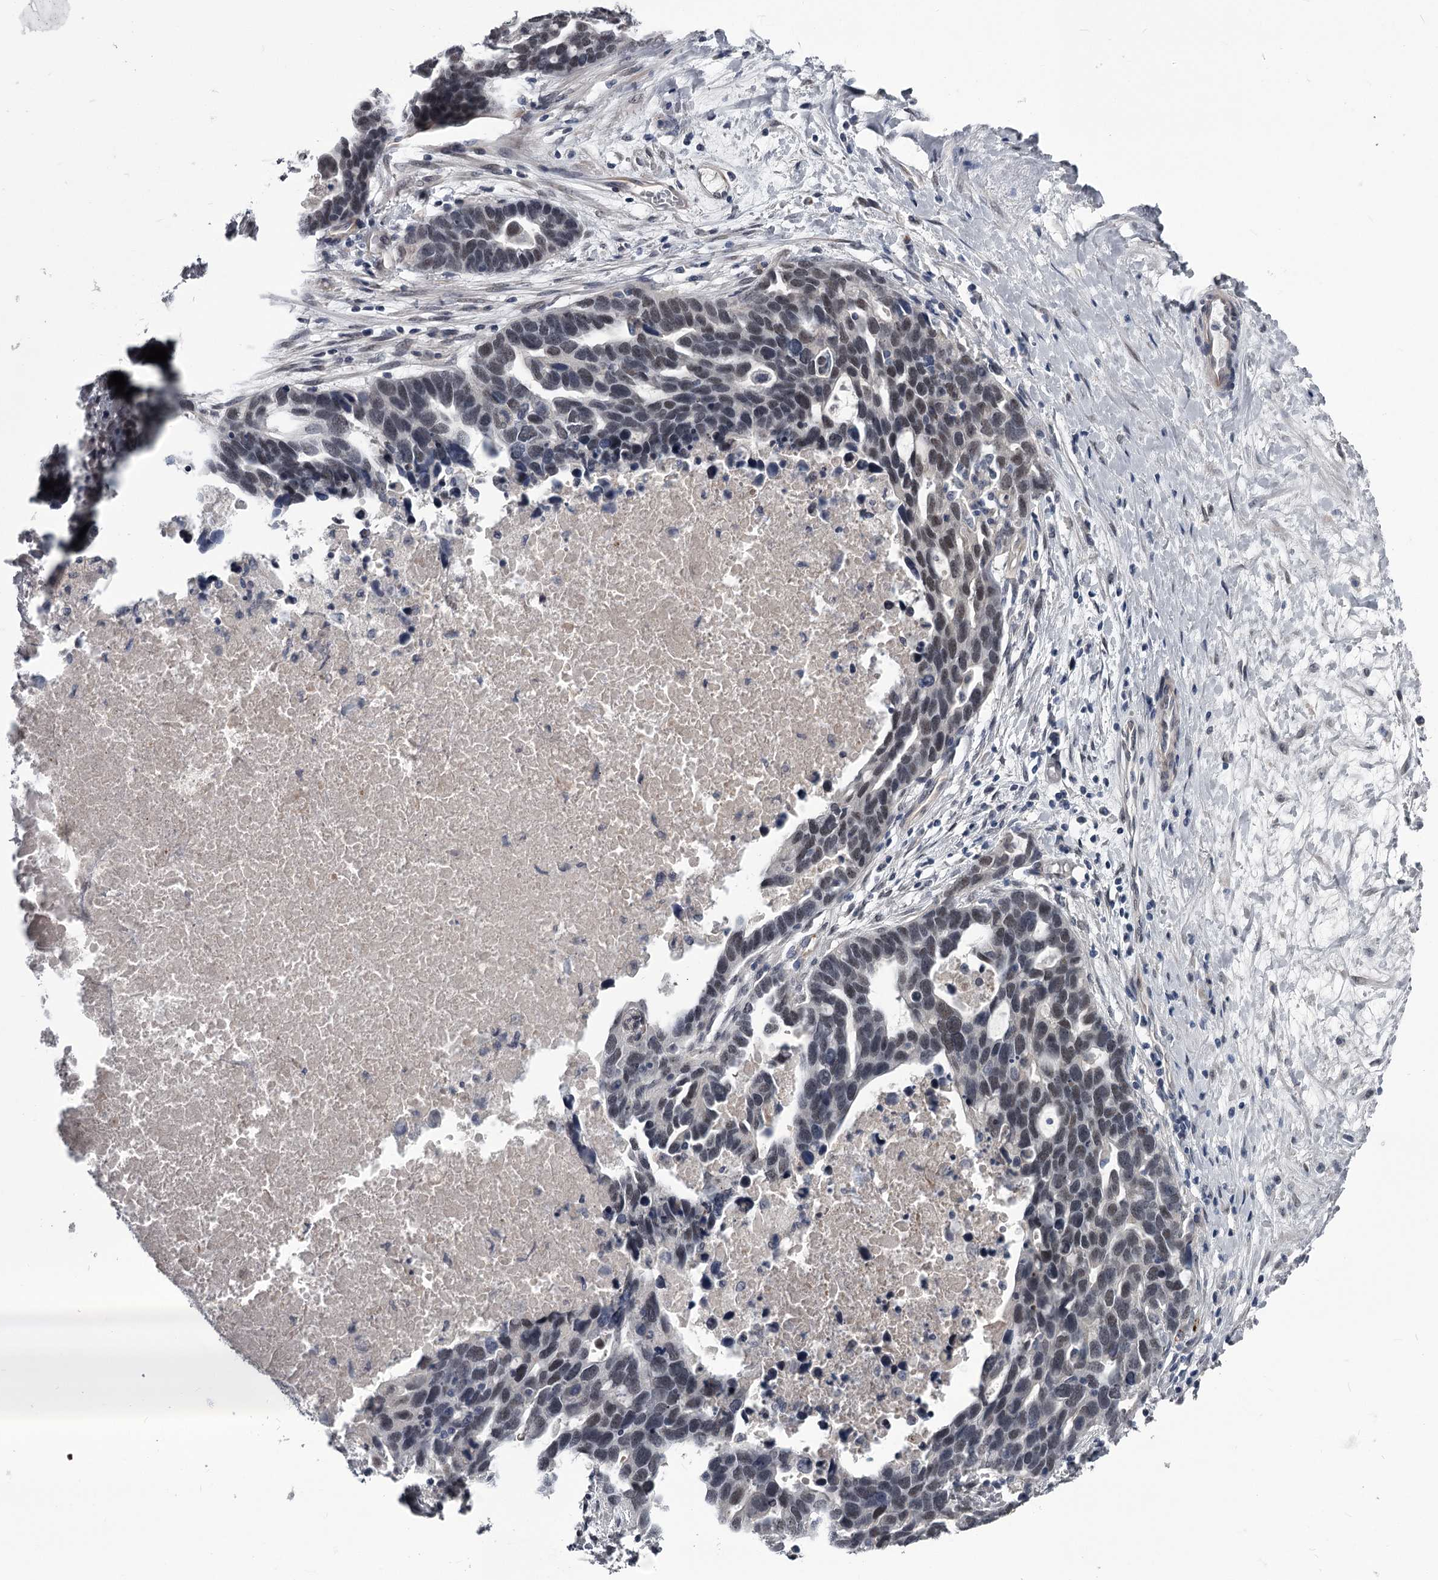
{"staining": {"intensity": "weak", "quantity": "25%-75%", "location": "nuclear"}, "tissue": "ovarian cancer", "cell_type": "Tumor cells", "image_type": "cancer", "snomed": [{"axis": "morphology", "description": "Cystadenocarcinoma, serous, NOS"}, {"axis": "topography", "description": "Ovary"}], "caption": "A high-resolution histopathology image shows IHC staining of ovarian serous cystadenocarcinoma, which reveals weak nuclear staining in about 25%-75% of tumor cells.", "gene": "PRPF40B", "patient": {"sex": "female", "age": 54}}